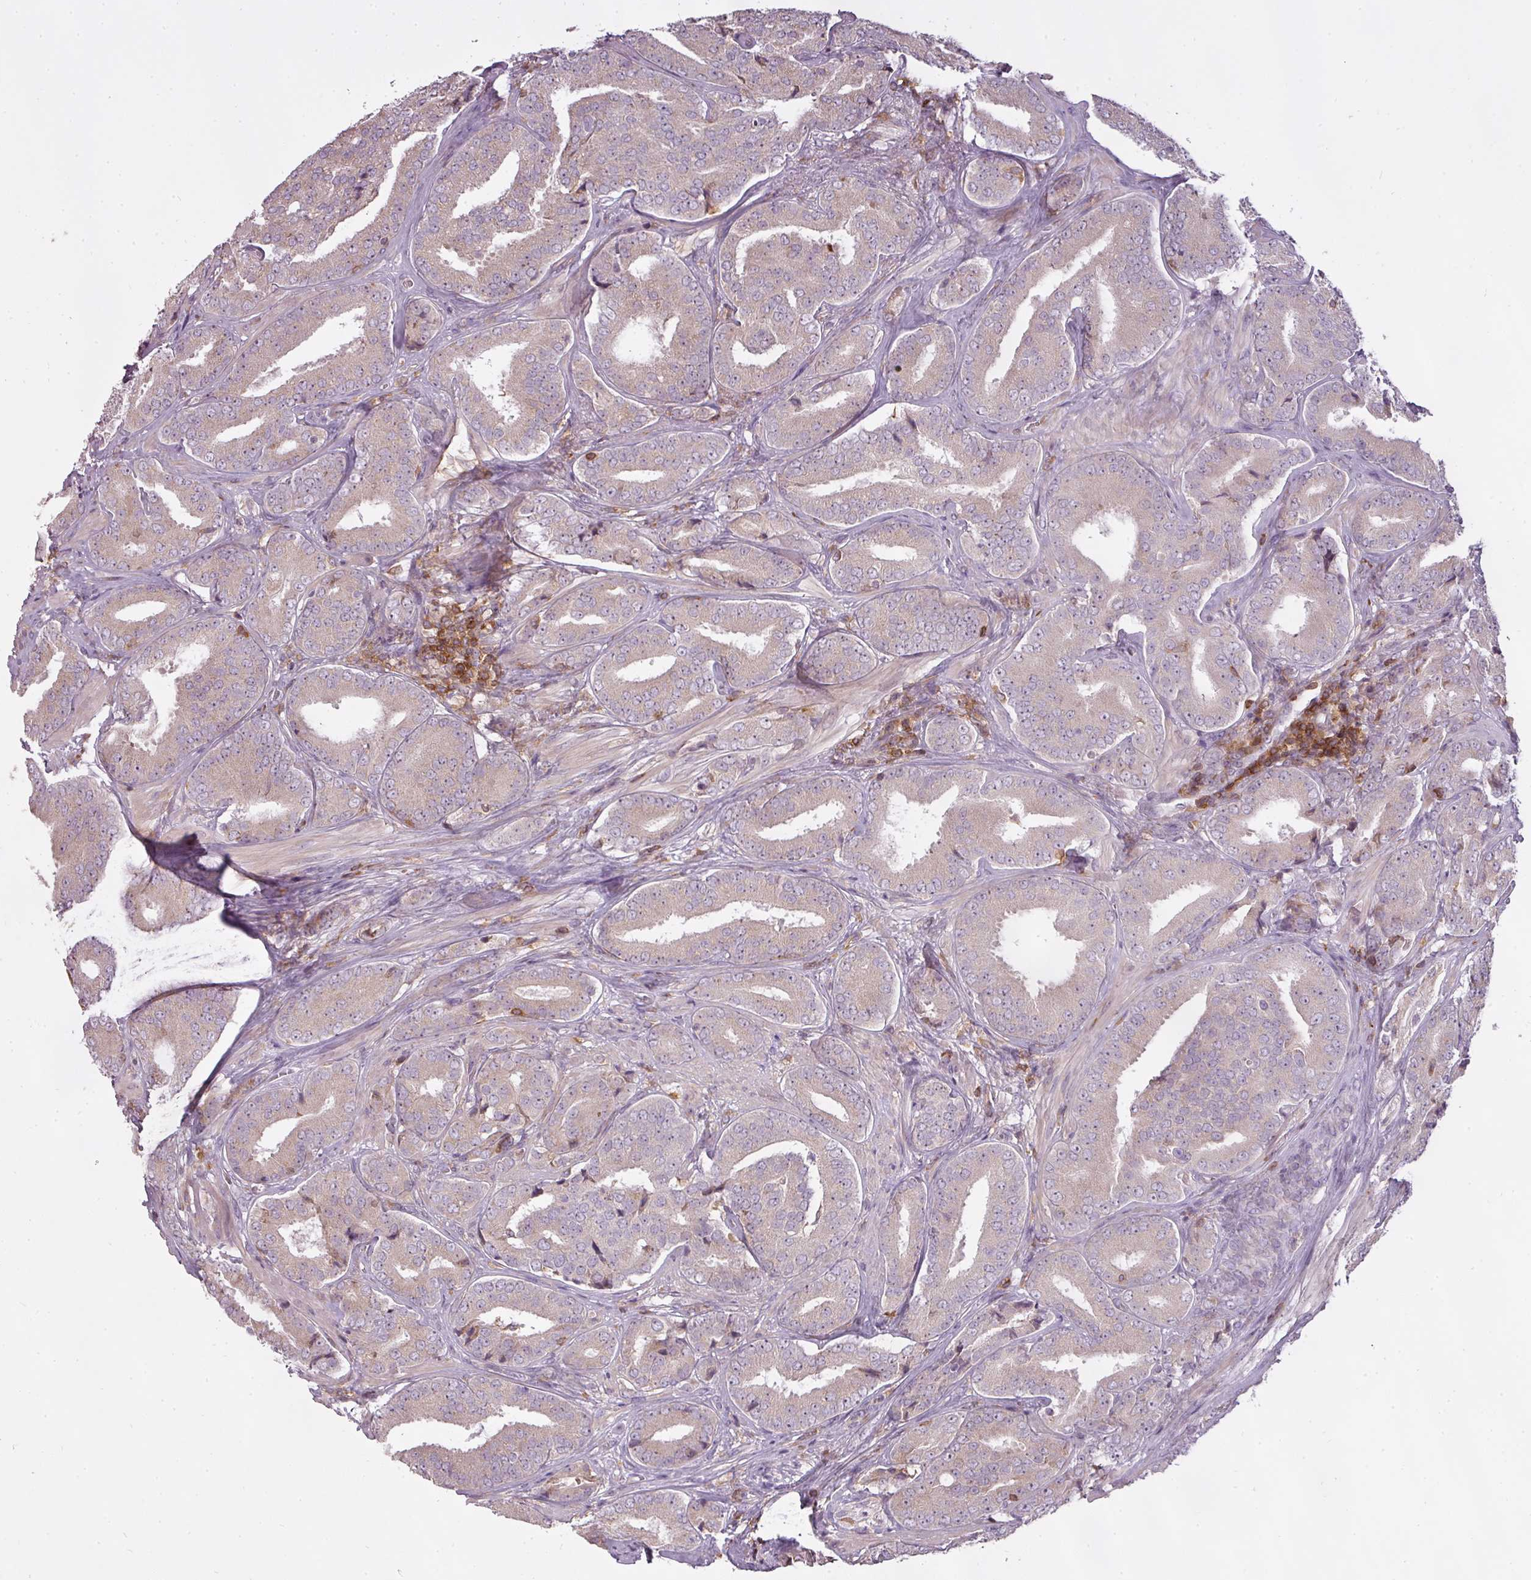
{"staining": {"intensity": "weak", "quantity": "<25%", "location": "cytoplasmic/membranous"}, "tissue": "prostate cancer", "cell_type": "Tumor cells", "image_type": "cancer", "snomed": [{"axis": "morphology", "description": "Adenocarcinoma, High grade"}, {"axis": "topography", "description": "Prostate"}], "caption": "A high-resolution micrograph shows immunohistochemistry staining of prostate high-grade adenocarcinoma, which exhibits no significant positivity in tumor cells.", "gene": "STK4", "patient": {"sex": "male", "age": 63}}